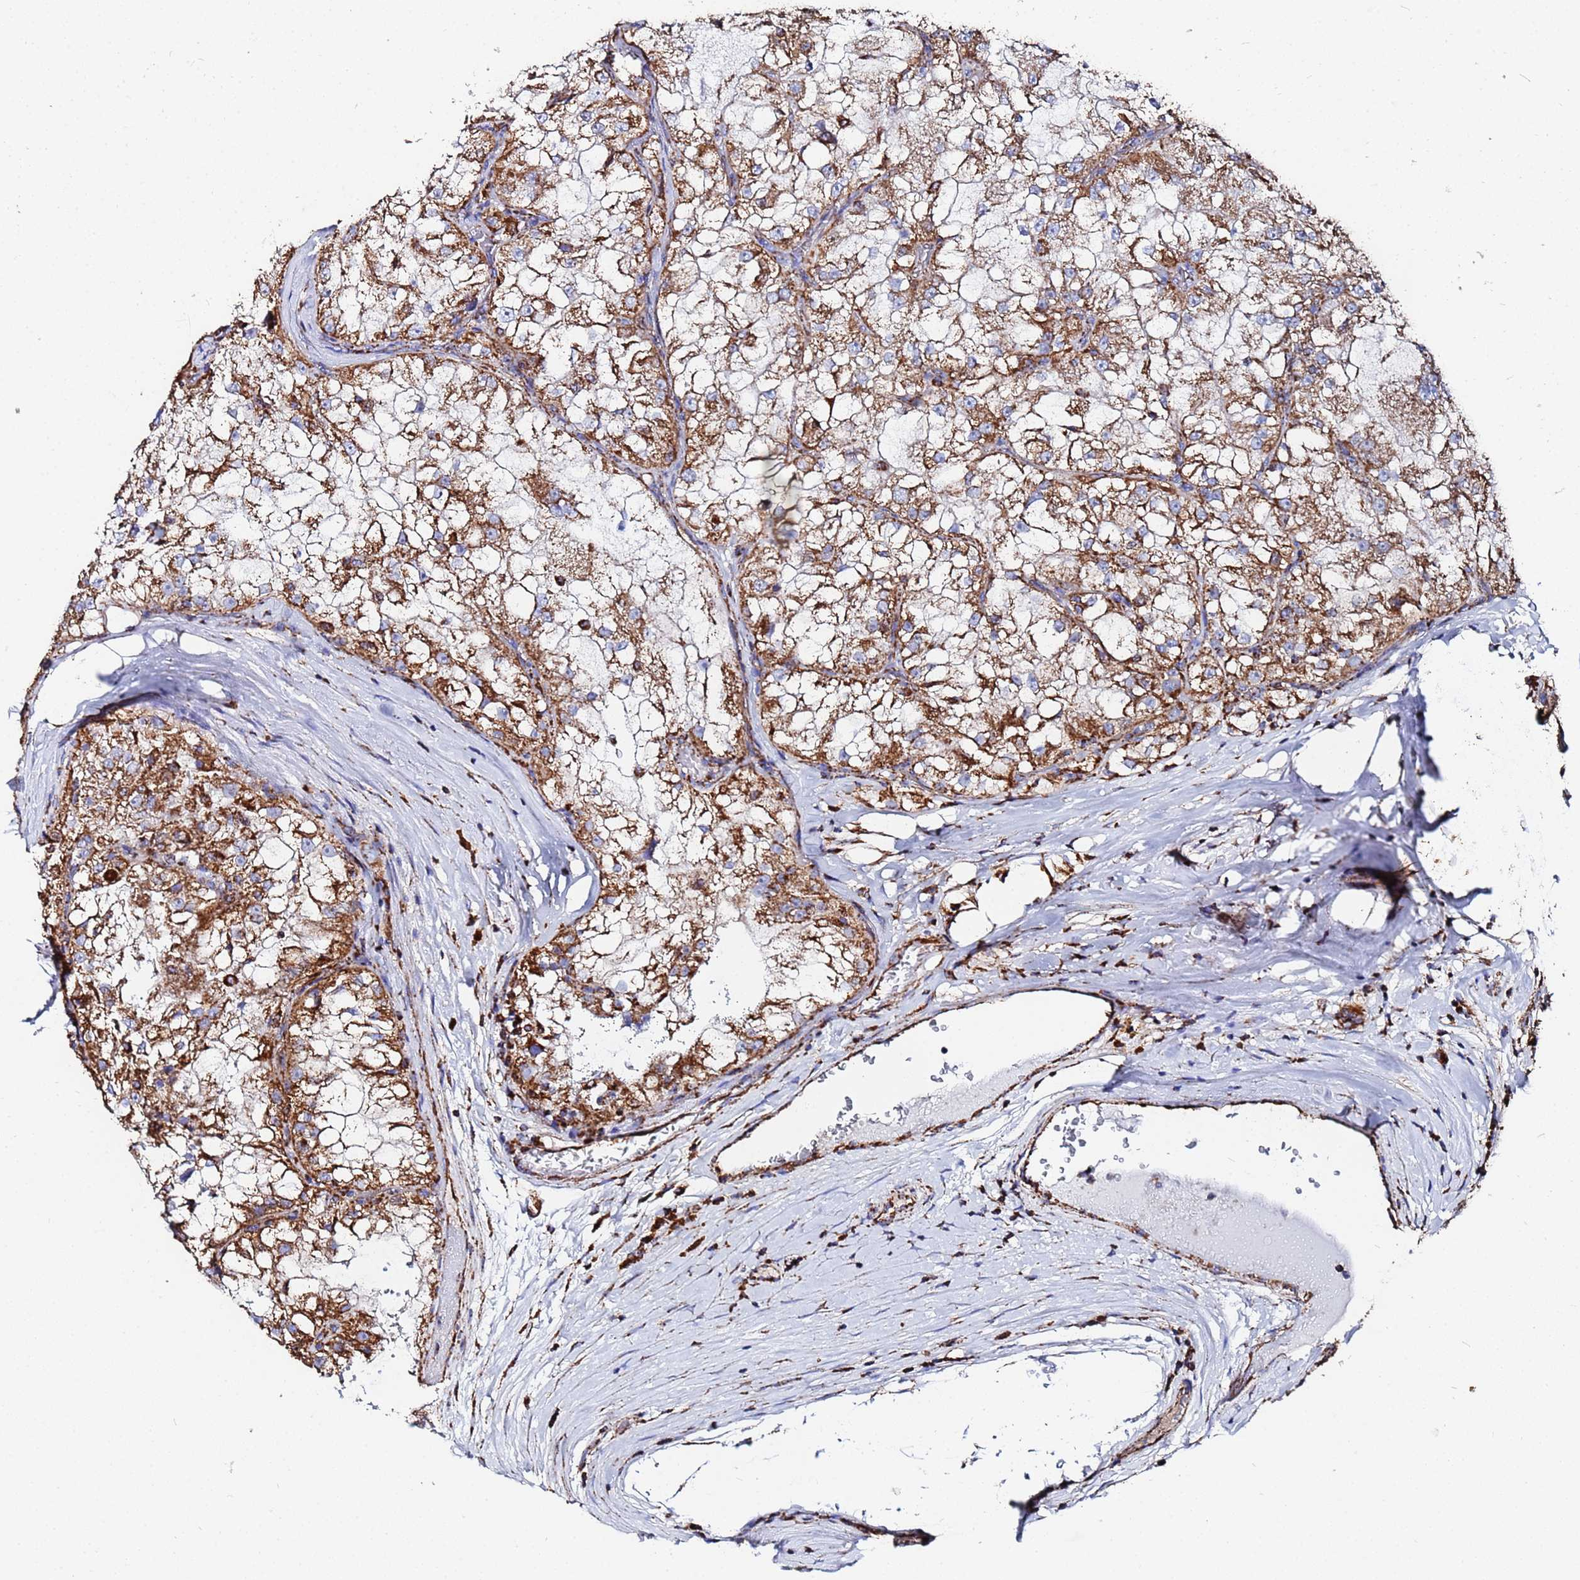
{"staining": {"intensity": "strong", "quantity": ">75%", "location": "cytoplasmic/membranous"}, "tissue": "renal cancer", "cell_type": "Tumor cells", "image_type": "cancer", "snomed": [{"axis": "morphology", "description": "Adenocarcinoma, NOS"}, {"axis": "topography", "description": "Kidney"}], "caption": "Tumor cells reveal high levels of strong cytoplasmic/membranous expression in about >75% of cells in human adenocarcinoma (renal).", "gene": "GLUD1", "patient": {"sex": "female", "age": 72}}